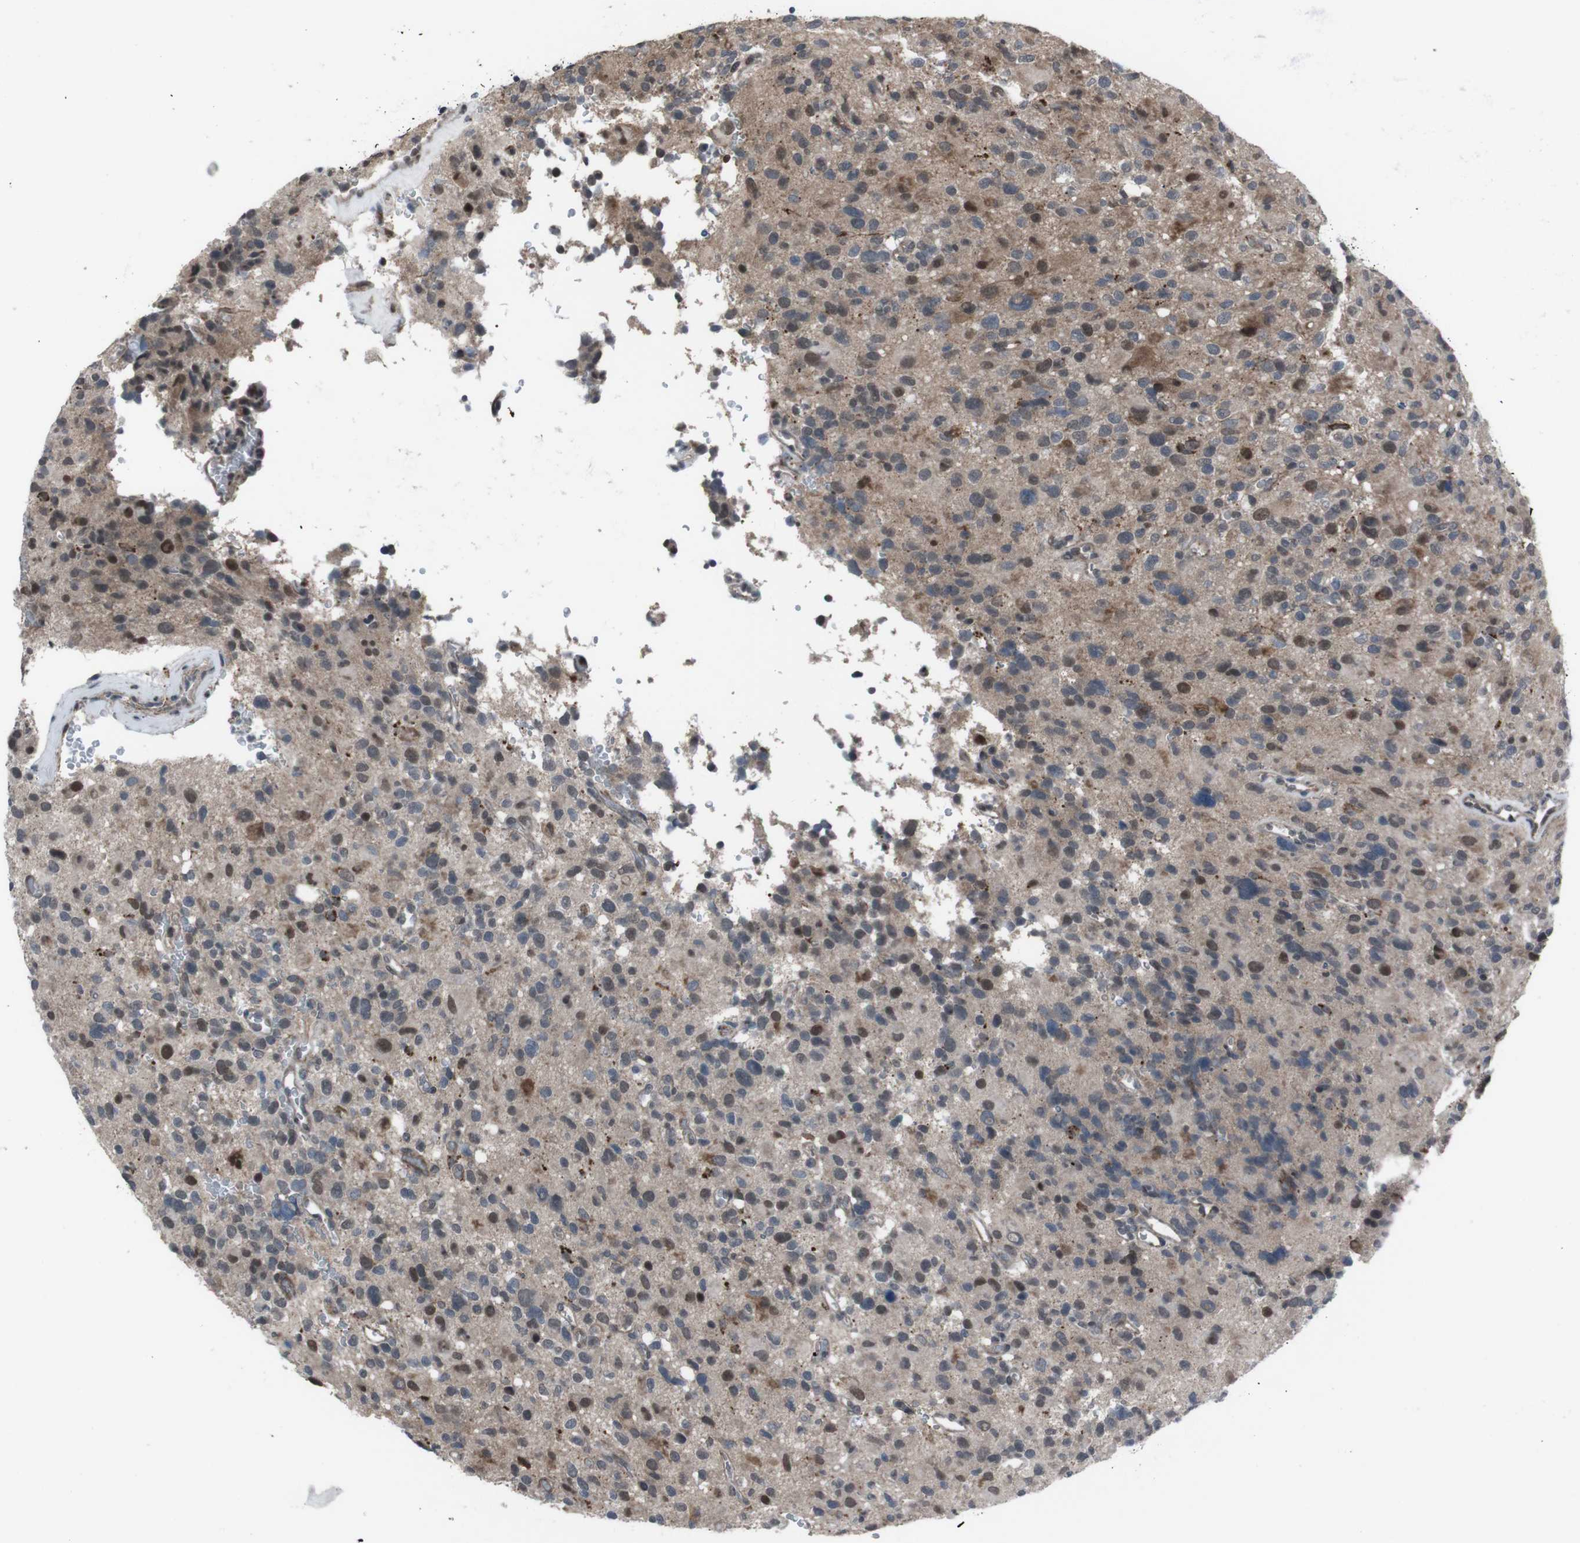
{"staining": {"intensity": "moderate", "quantity": "25%-75%", "location": "cytoplasmic/membranous,nuclear"}, "tissue": "glioma", "cell_type": "Tumor cells", "image_type": "cancer", "snomed": [{"axis": "morphology", "description": "Glioma, malignant, High grade"}, {"axis": "topography", "description": "Brain"}], "caption": "Moderate cytoplasmic/membranous and nuclear positivity is seen in about 25%-75% of tumor cells in glioma.", "gene": "SS18L1", "patient": {"sex": "male", "age": 48}}